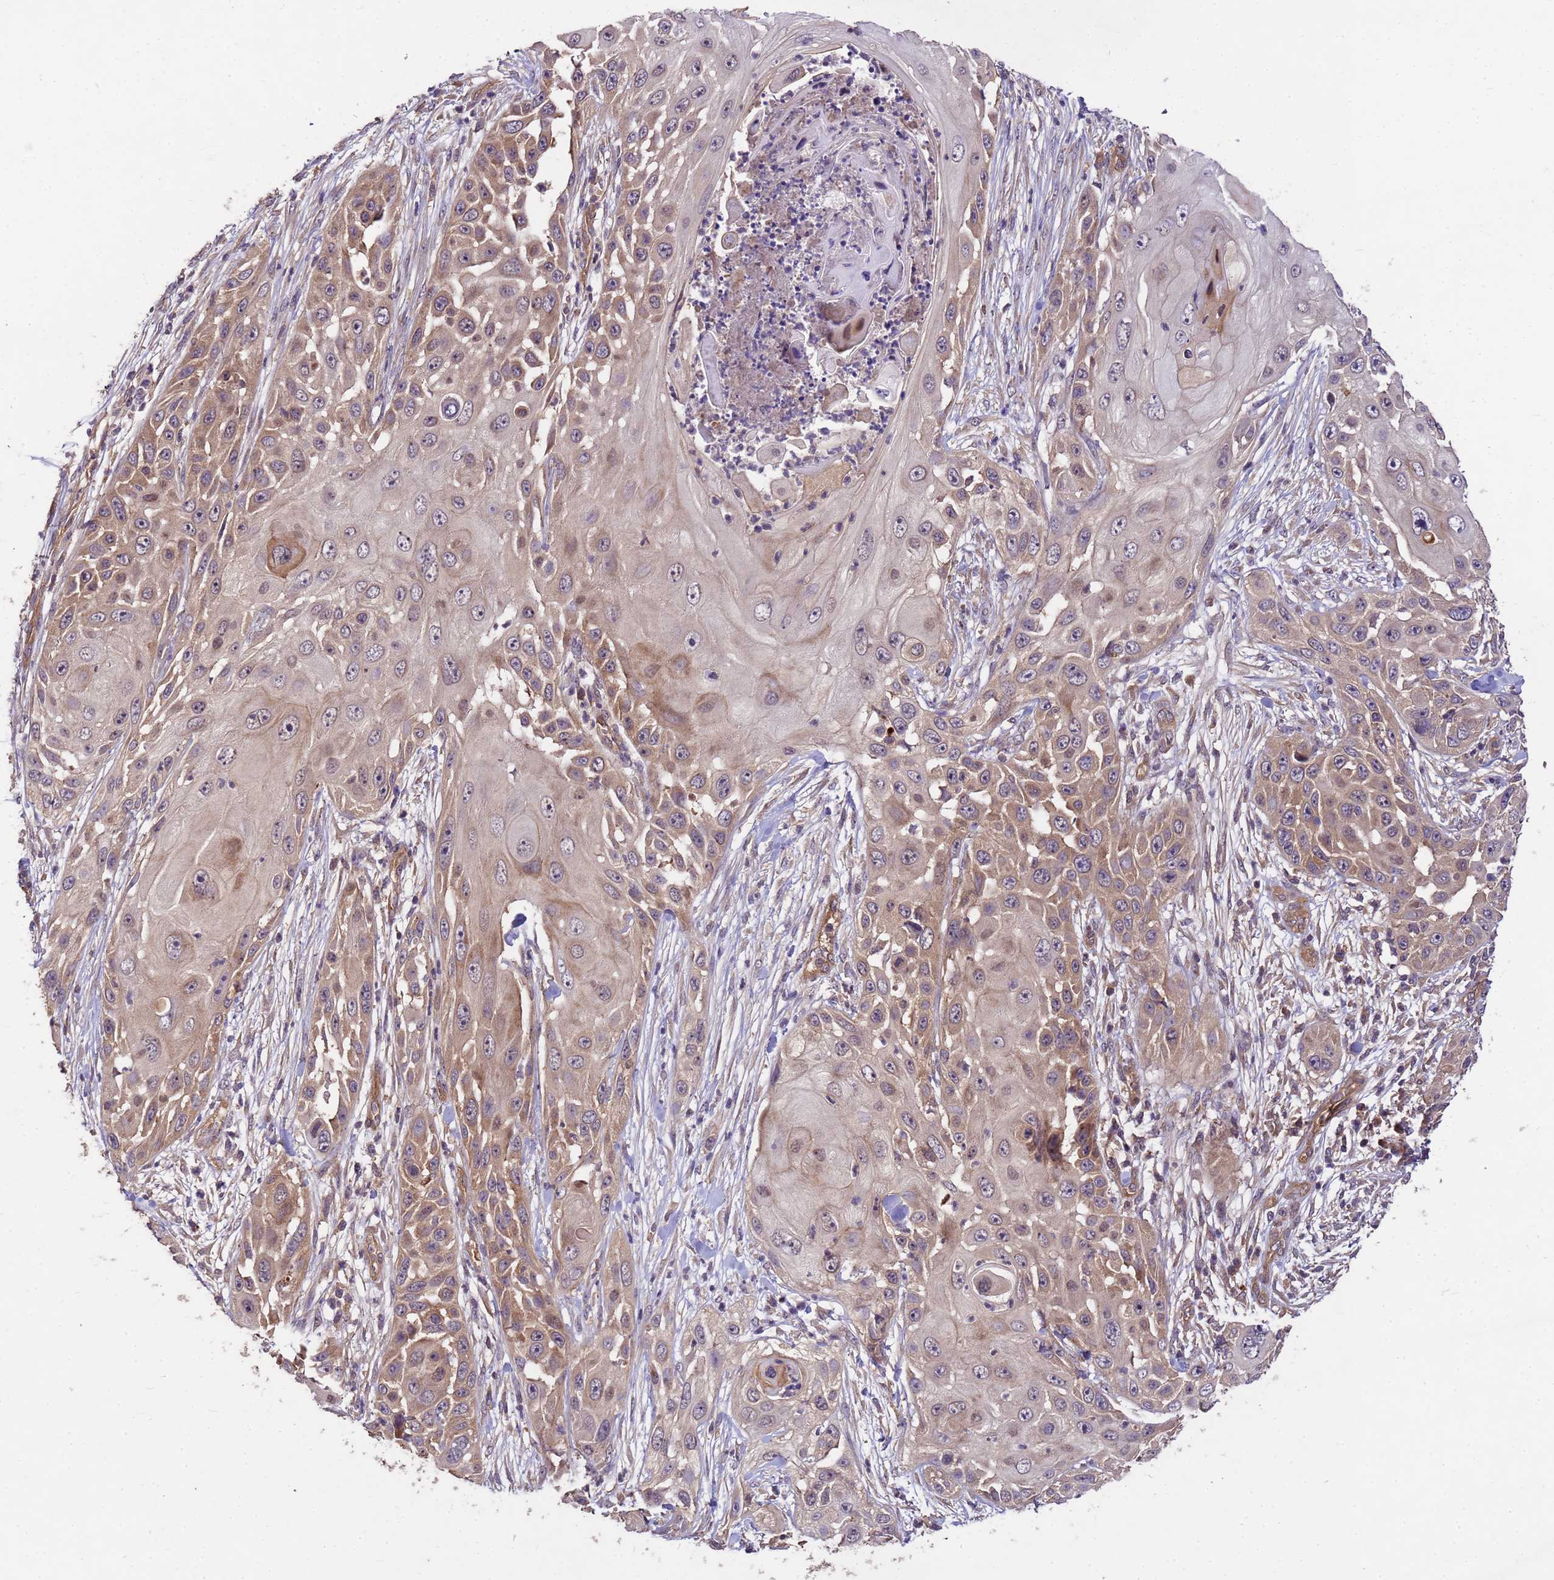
{"staining": {"intensity": "moderate", "quantity": "25%-75%", "location": "cytoplasmic/membranous"}, "tissue": "skin cancer", "cell_type": "Tumor cells", "image_type": "cancer", "snomed": [{"axis": "morphology", "description": "Squamous cell carcinoma, NOS"}, {"axis": "topography", "description": "Skin"}], "caption": "Protein expression analysis of squamous cell carcinoma (skin) reveals moderate cytoplasmic/membranous expression in approximately 25%-75% of tumor cells. The staining was performed using DAB (3,3'-diaminobenzidine), with brown indicating positive protein expression. Nuclei are stained blue with hematoxylin.", "gene": "PPP2CB", "patient": {"sex": "female", "age": 44}}